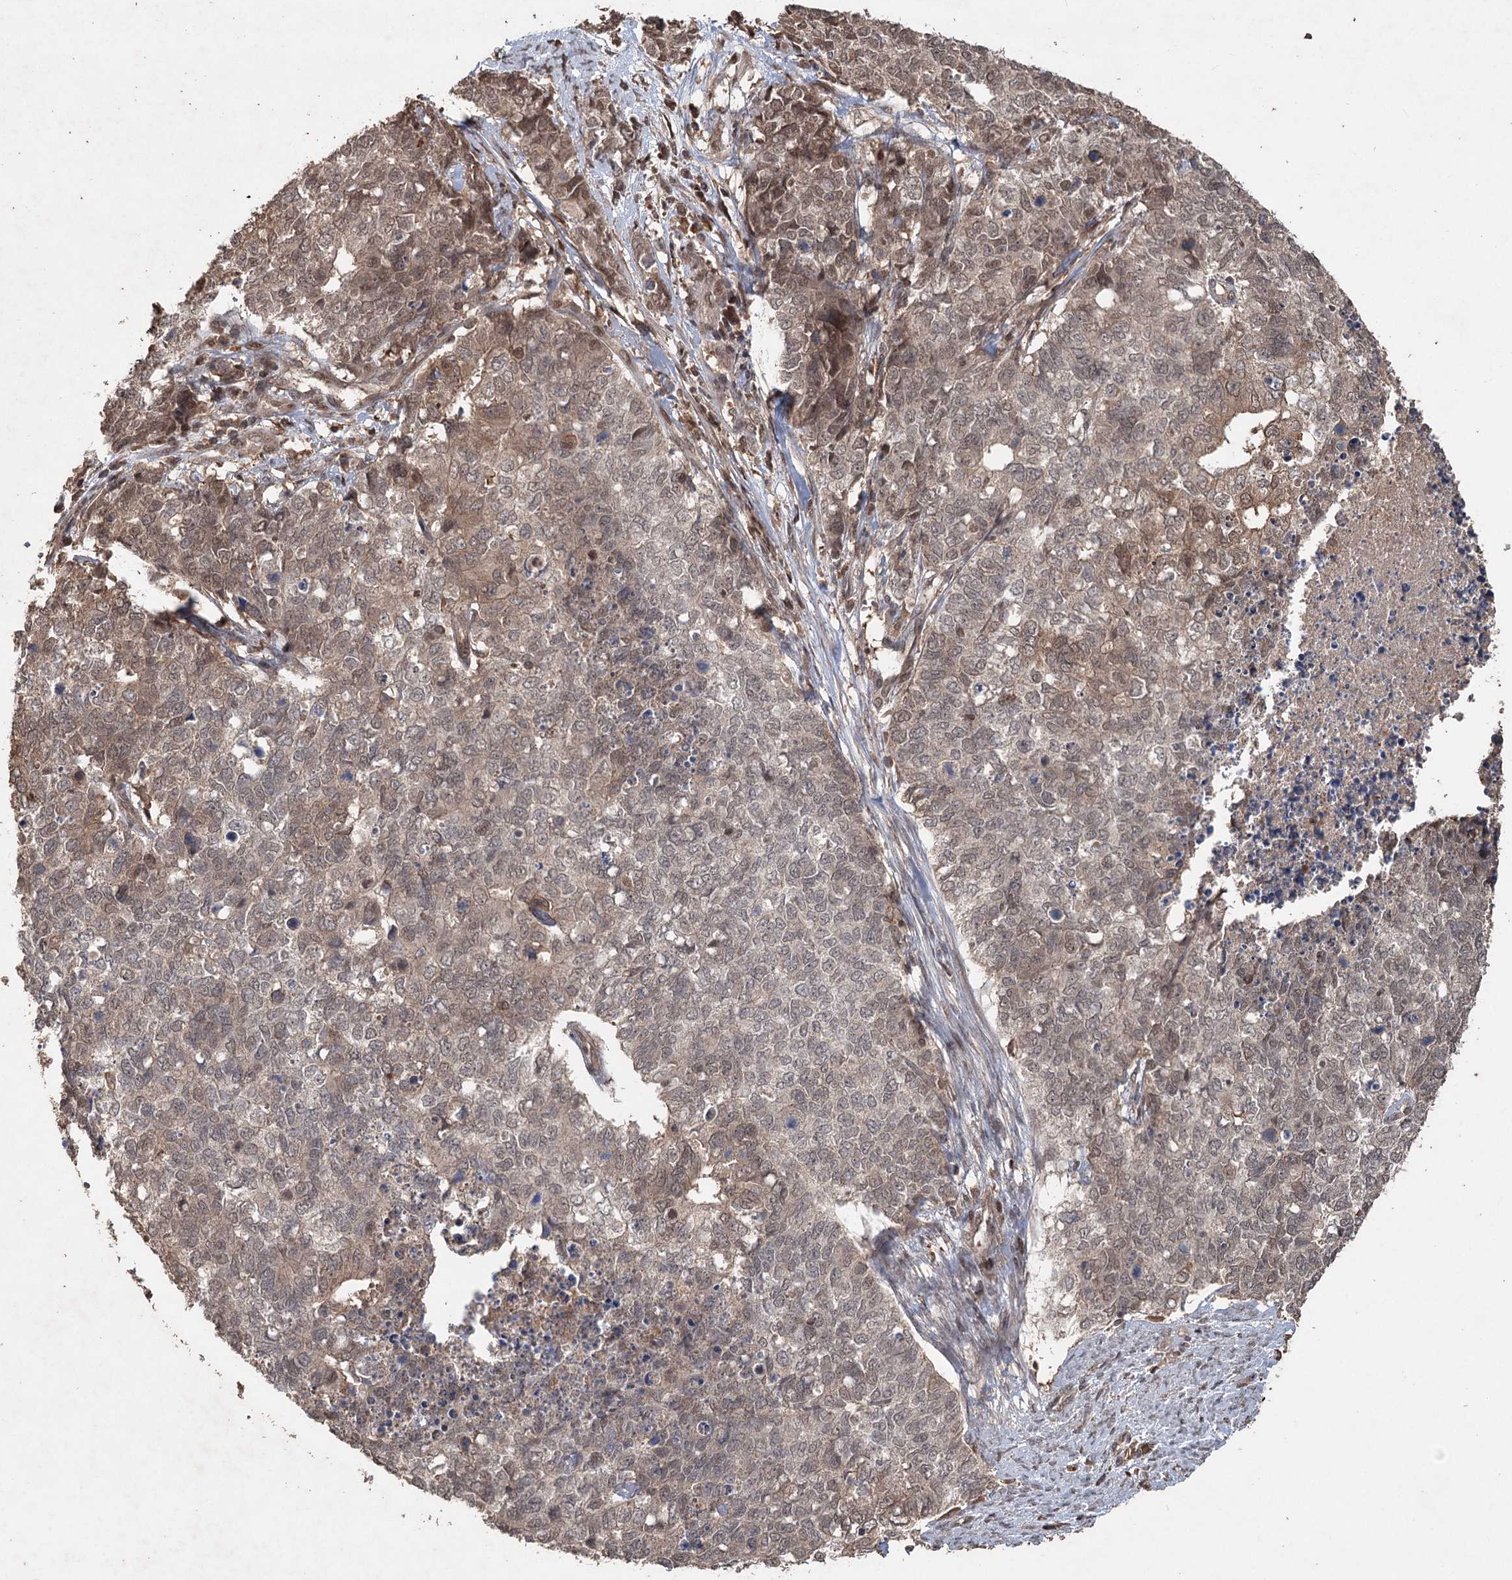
{"staining": {"intensity": "weak", "quantity": "25%-75%", "location": "nuclear"}, "tissue": "cervical cancer", "cell_type": "Tumor cells", "image_type": "cancer", "snomed": [{"axis": "morphology", "description": "Squamous cell carcinoma, NOS"}, {"axis": "topography", "description": "Cervix"}], "caption": "Immunohistochemistry of human cervical cancer (squamous cell carcinoma) displays low levels of weak nuclear expression in approximately 25%-75% of tumor cells. (DAB IHC, brown staining for protein, blue staining for nuclei).", "gene": "FBXO7", "patient": {"sex": "female", "age": 63}}